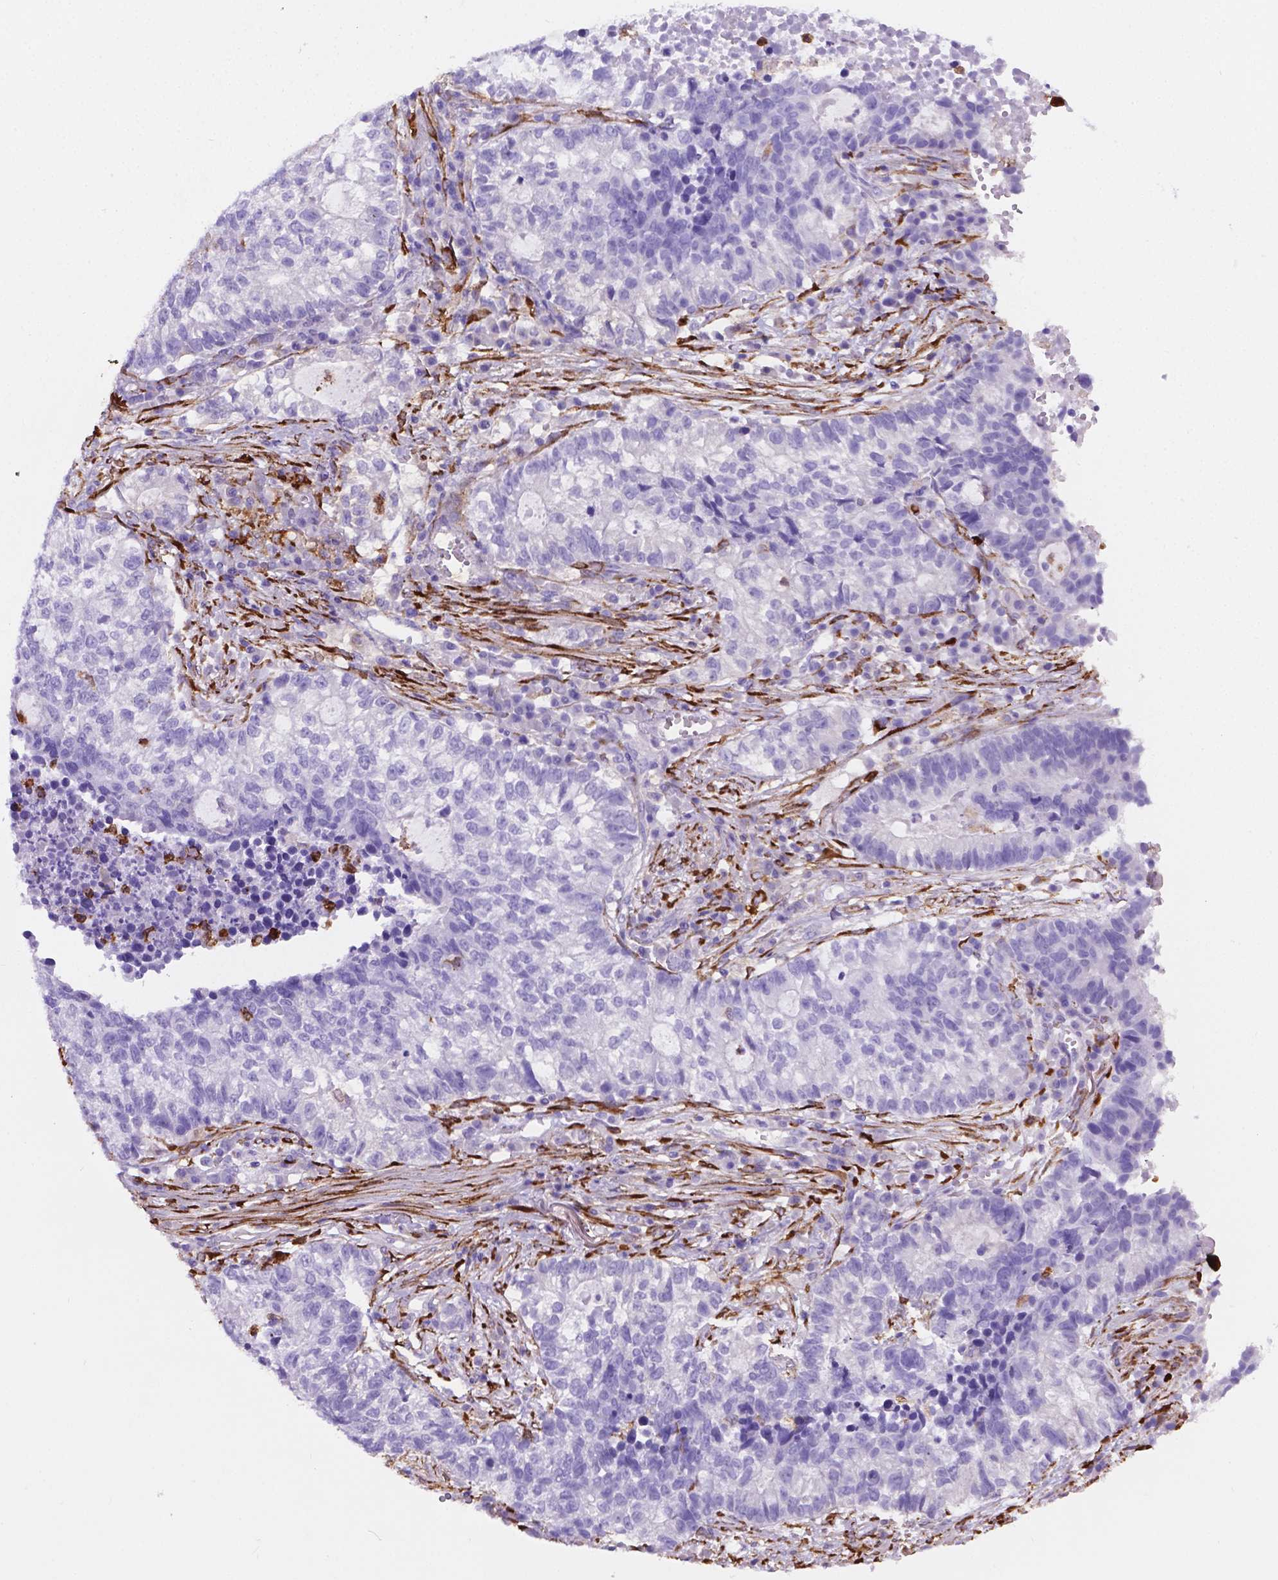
{"staining": {"intensity": "negative", "quantity": "none", "location": "none"}, "tissue": "lung cancer", "cell_type": "Tumor cells", "image_type": "cancer", "snomed": [{"axis": "morphology", "description": "Adenocarcinoma, NOS"}, {"axis": "topography", "description": "Lung"}], "caption": "This is an immunohistochemistry photomicrograph of lung adenocarcinoma. There is no expression in tumor cells.", "gene": "MACF1", "patient": {"sex": "male", "age": 57}}